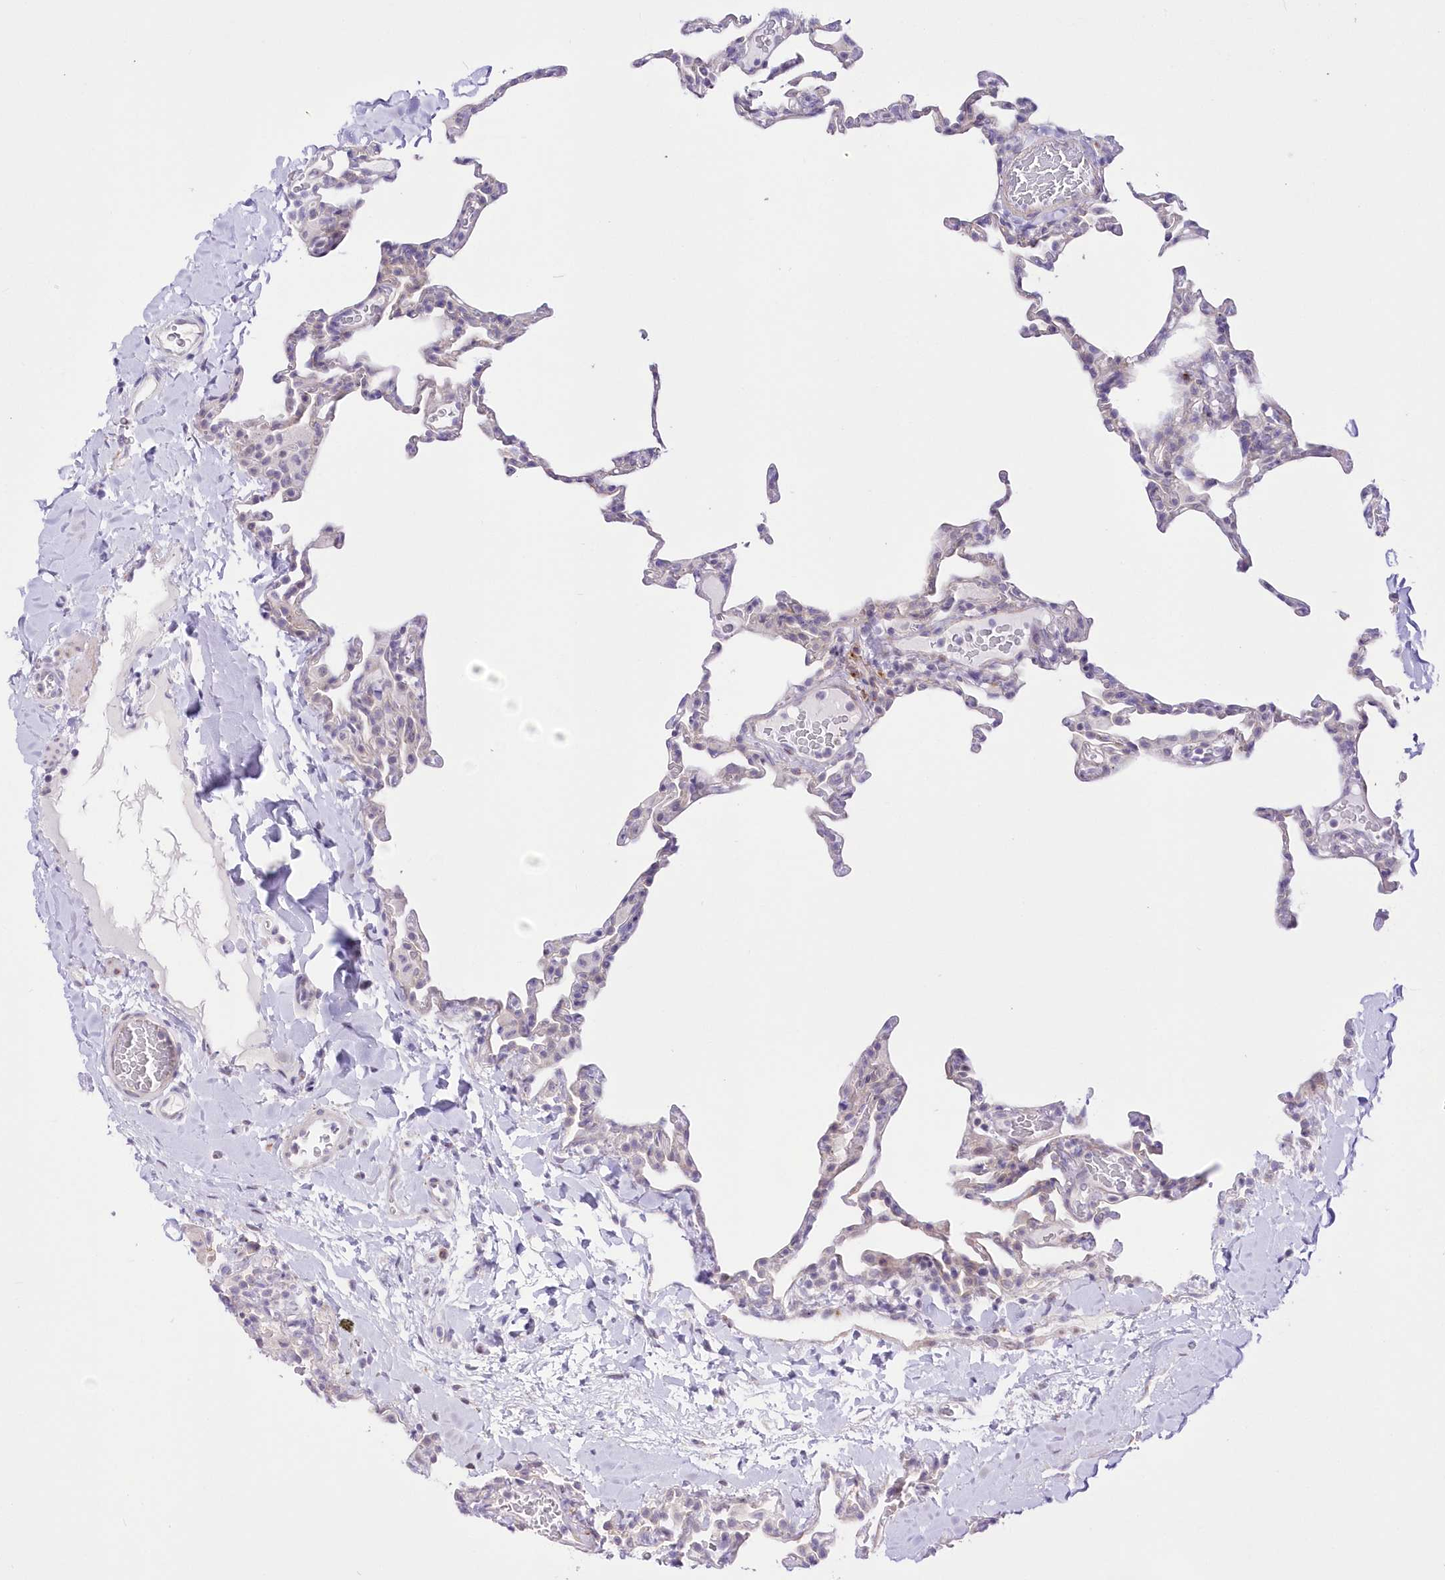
{"staining": {"intensity": "weak", "quantity": "<25%", "location": "cytoplasmic/membranous"}, "tissue": "lung", "cell_type": "Alveolar cells", "image_type": "normal", "snomed": [{"axis": "morphology", "description": "Normal tissue, NOS"}, {"axis": "topography", "description": "Lung"}], "caption": "This is a photomicrograph of immunohistochemistry (IHC) staining of benign lung, which shows no staining in alveolar cells. Brightfield microscopy of IHC stained with DAB (3,3'-diaminobenzidine) (brown) and hematoxylin (blue), captured at high magnification.", "gene": "FAM241B", "patient": {"sex": "male", "age": 20}}